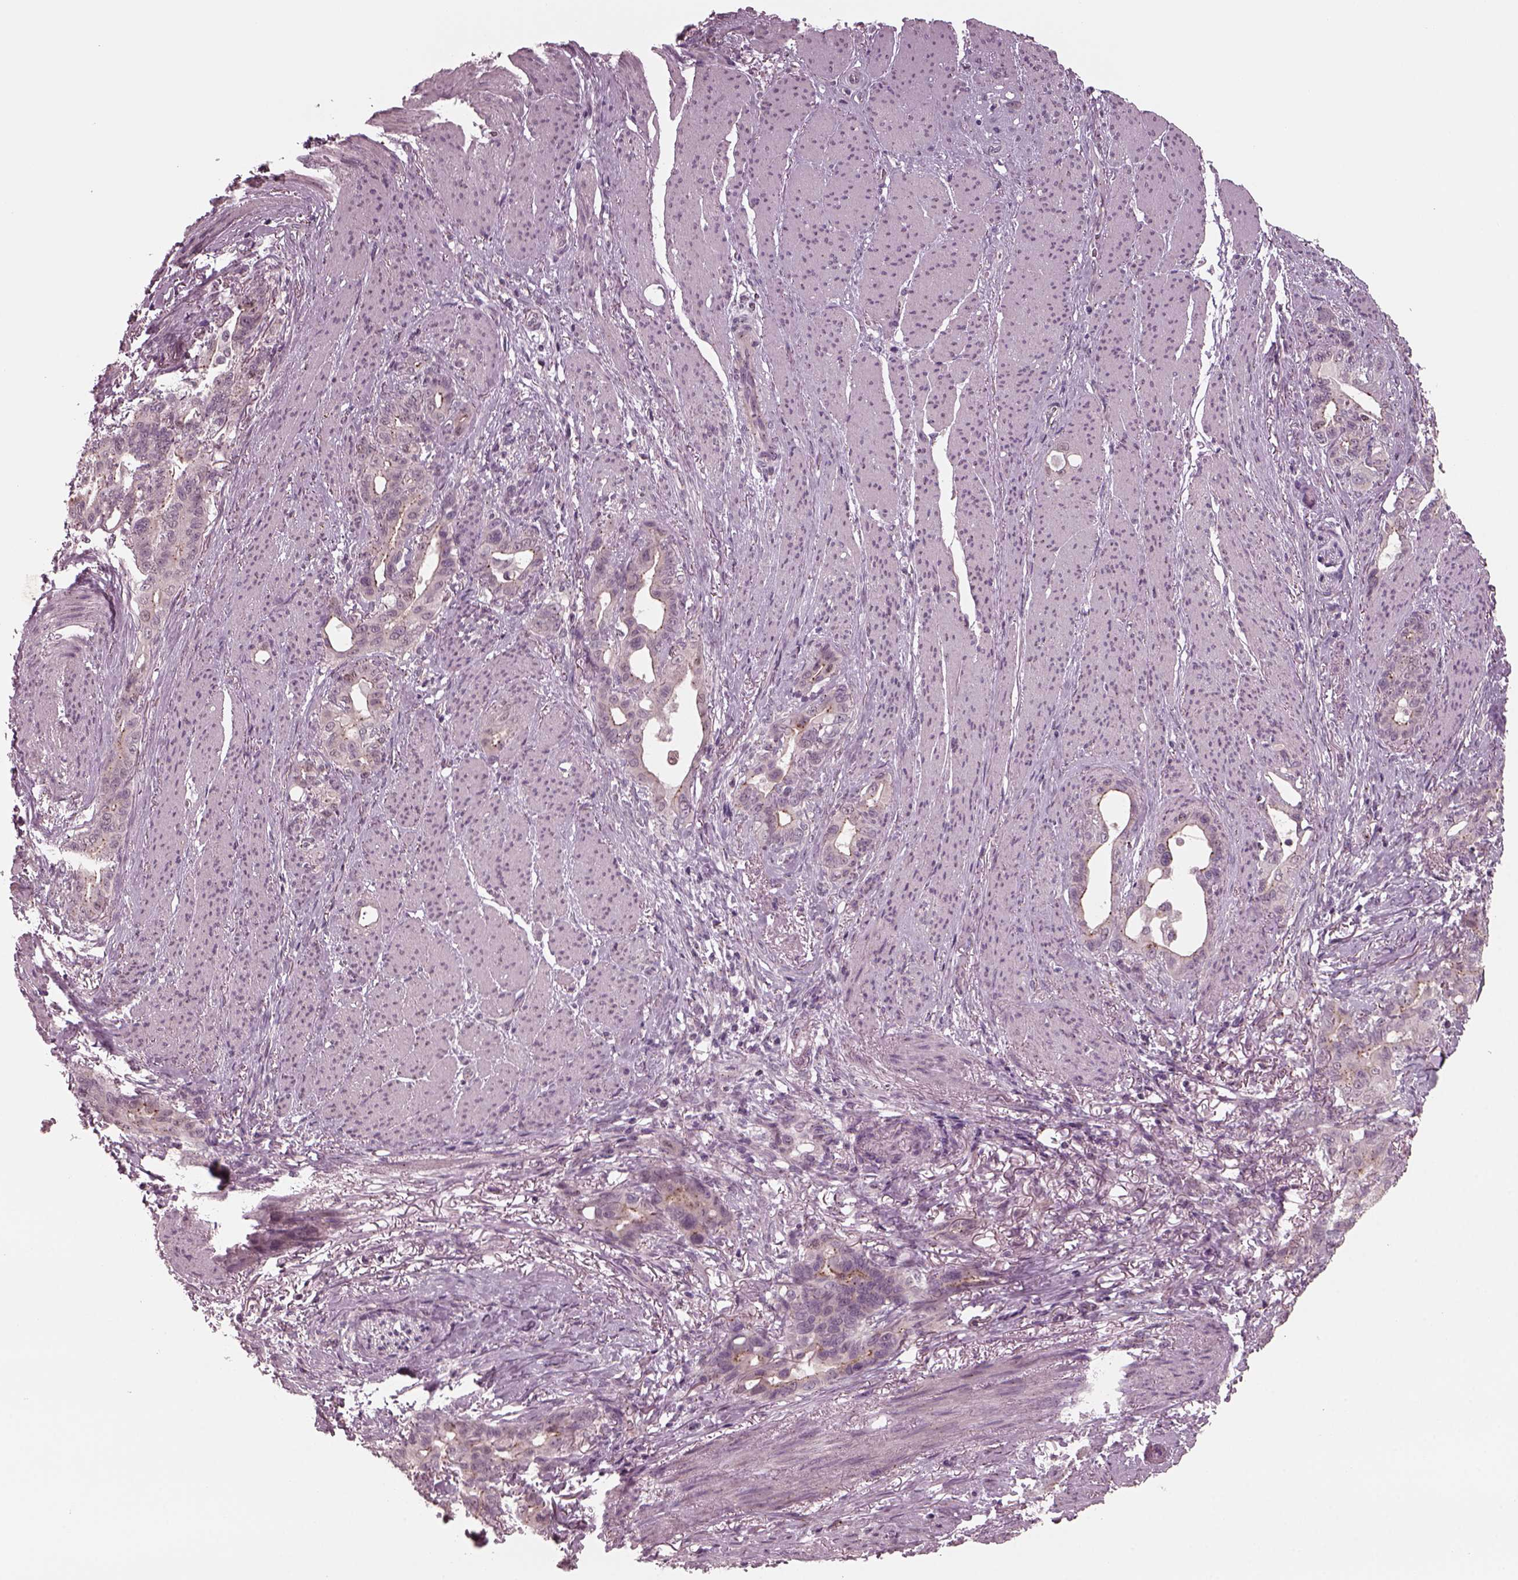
{"staining": {"intensity": "weak", "quantity": "<25%", "location": "cytoplasmic/membranous"}, "tissue": "stomach cancer", "cell_type": "Tumor cells", "image_type": "cancer", "snomed": [{"axis": "morphology", "description": "Normal tissue, NOS"}, {"axis": "morphology", "description": "Adenocarcinoma, NOS"}, {"axis": "topography", "description": "Esophagus"}, {"axis": "topography", "description": "Stomach, upper"}], "caption": "This is an immunohistochemistry image of stomach cancer (adenocarcinoma). There is no positivity in tumor cells.", "gene": "SAXO1", "patient": {"sex": "male", "age": 62}}